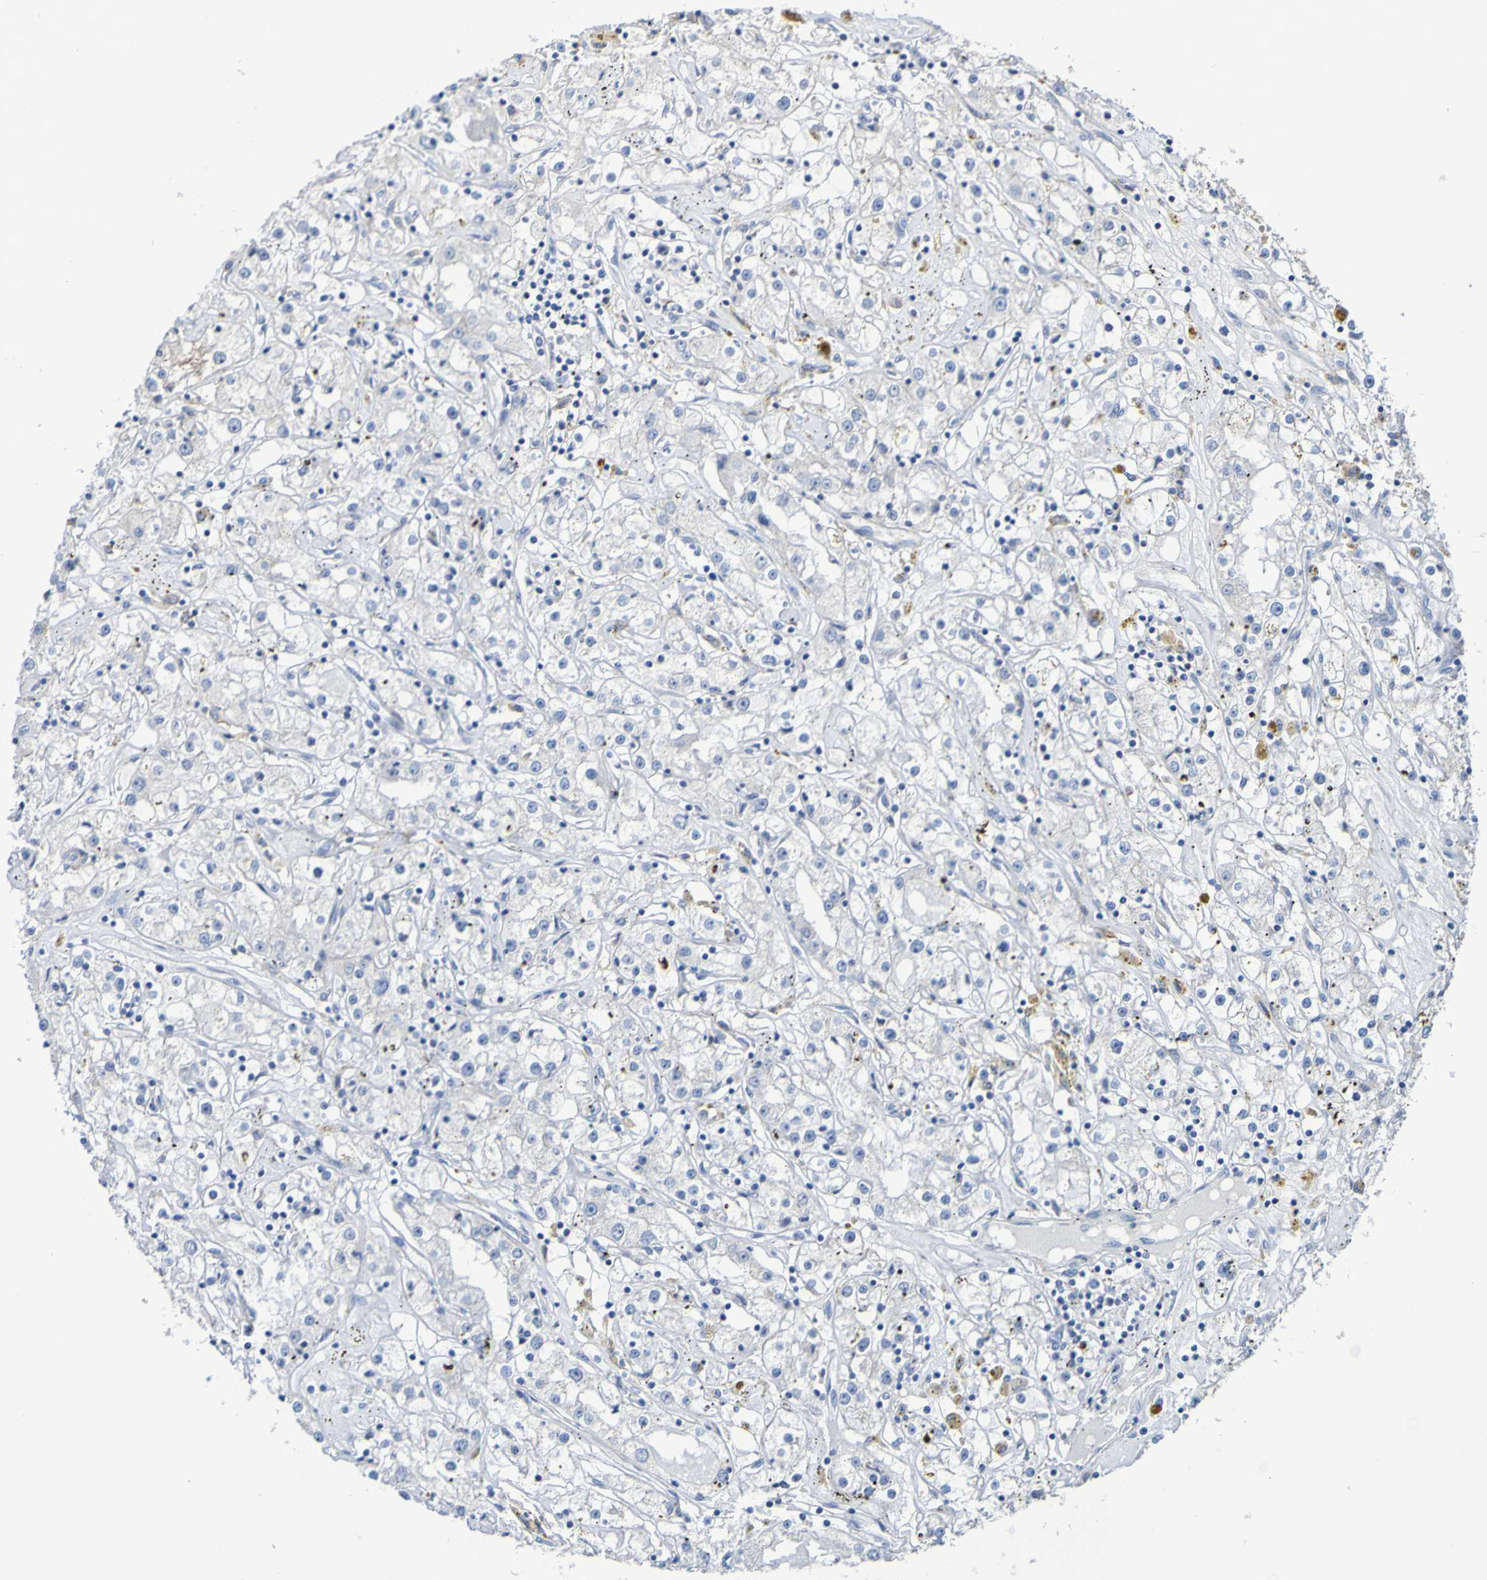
{"staining": {"intensity": "negative", "quantity": "none", "location": "none"}, "tissue": "renal cancer", "cell_type": "Tumor cells", "image_type": "cancer", "snomed": [{"axis": "morphology", "description": "Adenocarcinoma, NOS"}, {"axis": "topography", "description": "Kidney"}], "caption": "DAB (3,3'-diaminobenzidine) immunohistochemical staining of renal adenocarcinoma demonstrates no significant staining in tumor cells.", "gene": "ATIC", "patient": {"sex": "male", "age": 56}}